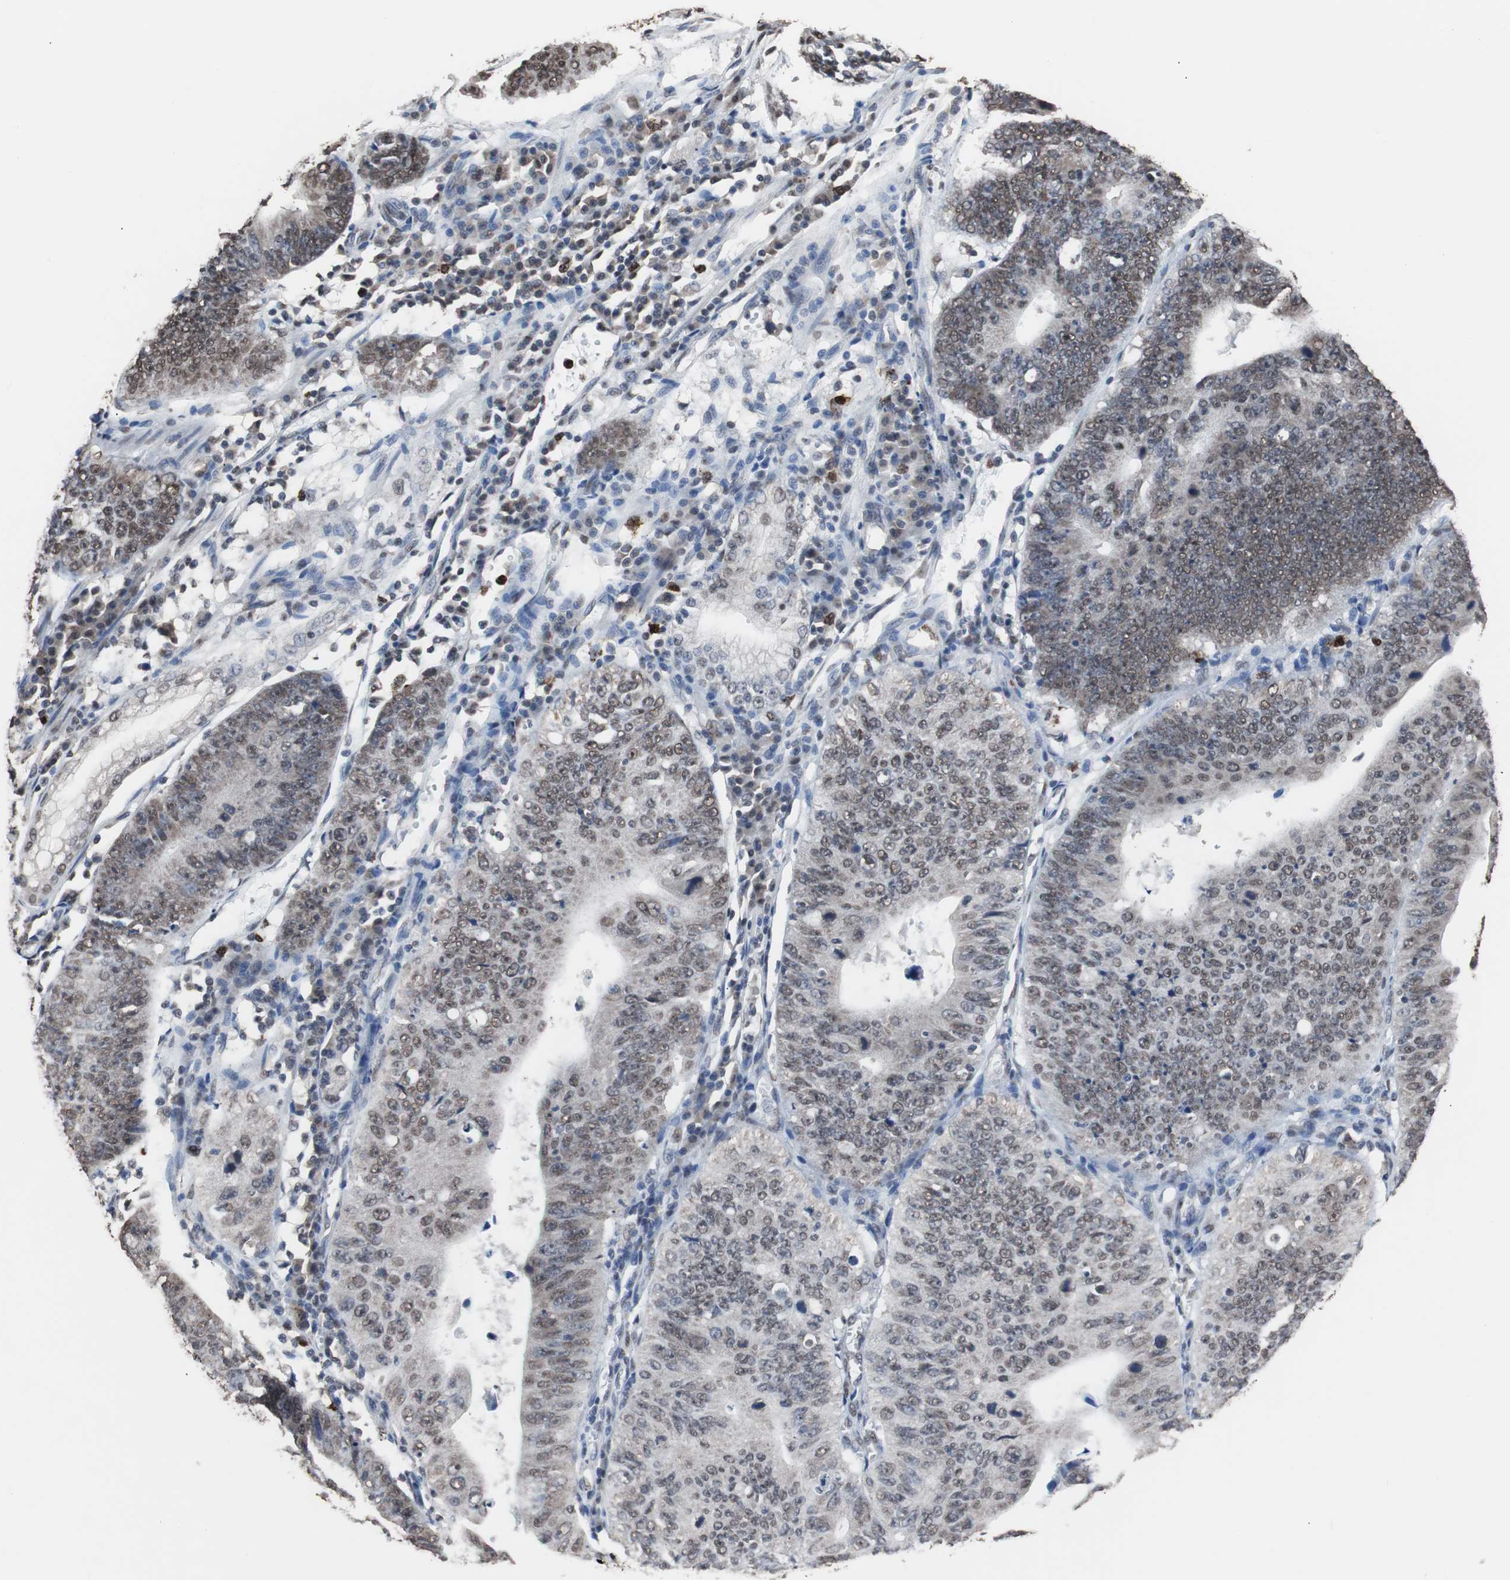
{"staining": {"intensity": "moderate", "quantity": ">75%", "location": "nuclear"}, "tissue": "stomach cancer", "cell_type": "Tumor cells", "image_type": "cancer", "snomed": [{"axis": "morphology", "description": "Adenocarcinoma, NOS"}, {"axis": "topography", "description": "Stomach"}], "caption": "A brown stain highlights moderate nuclear positivity of a protein in human stomach cancer (adenocarcinoma) tumor cells.", "gene": "MED27", "patient": {"sex": "male", "age": 59}}